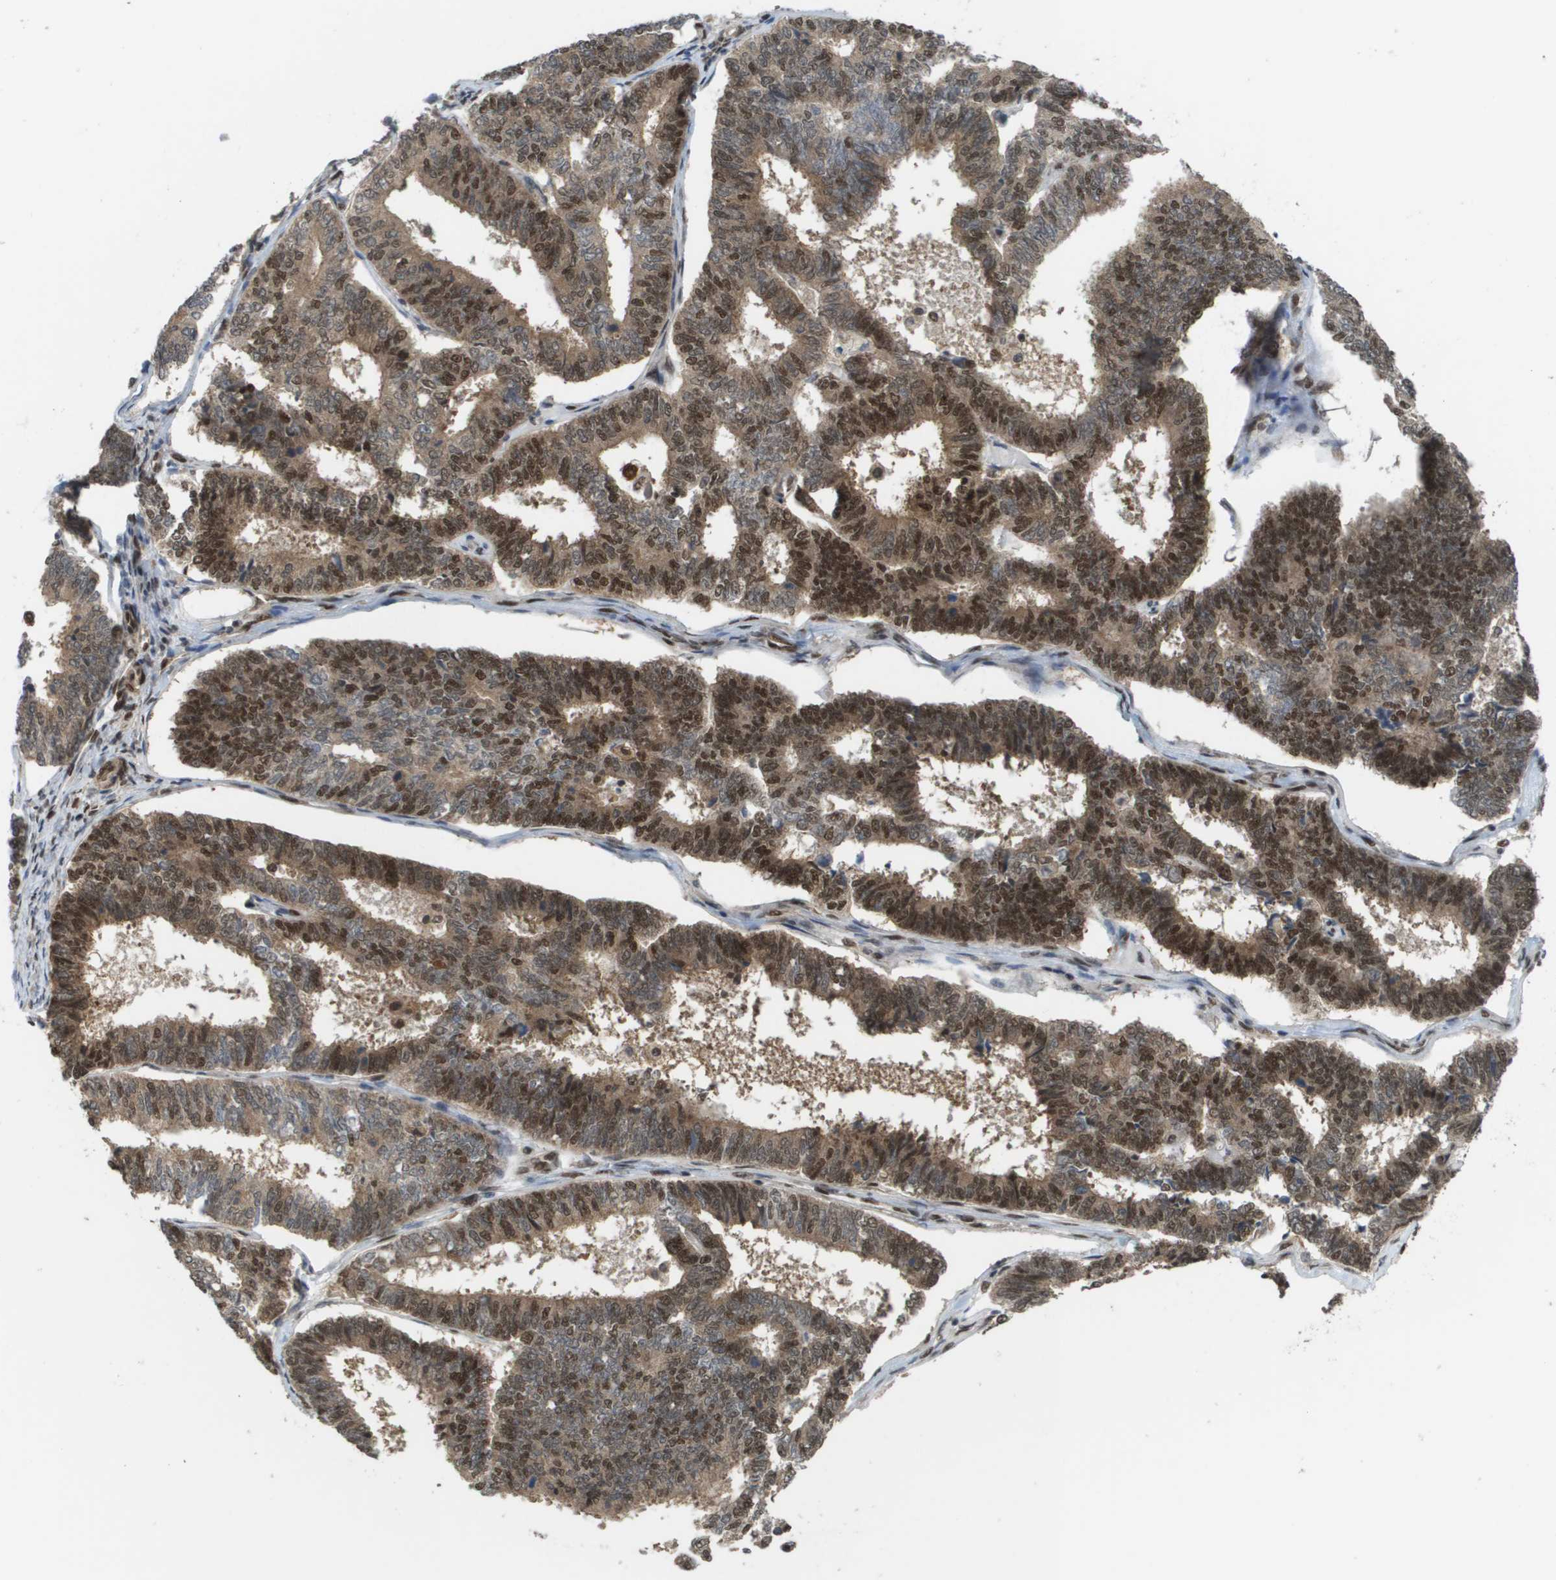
{"staining": {"intensity": "moderate", "quantity": ">75%", "location": "cytoplasmic/membranous,nuclear"}, "tissue": "endometrial cancer", "cell_type": "Tumor cells", "image_type": "cancer", "snomed": [{"axis": "morphology", "description": "Adenocarcinoma, NOS"}, {"axis": "topography", "description": "Endometrium"}], "caption": "Moderate cytoplasmic/membranous and nuclear protein positivity is present in approximately >75% of tumor cells in adenocarcinoma (endometrial).", "gene": "PRCC", "patient": {"sex": "female", "age": 70}}